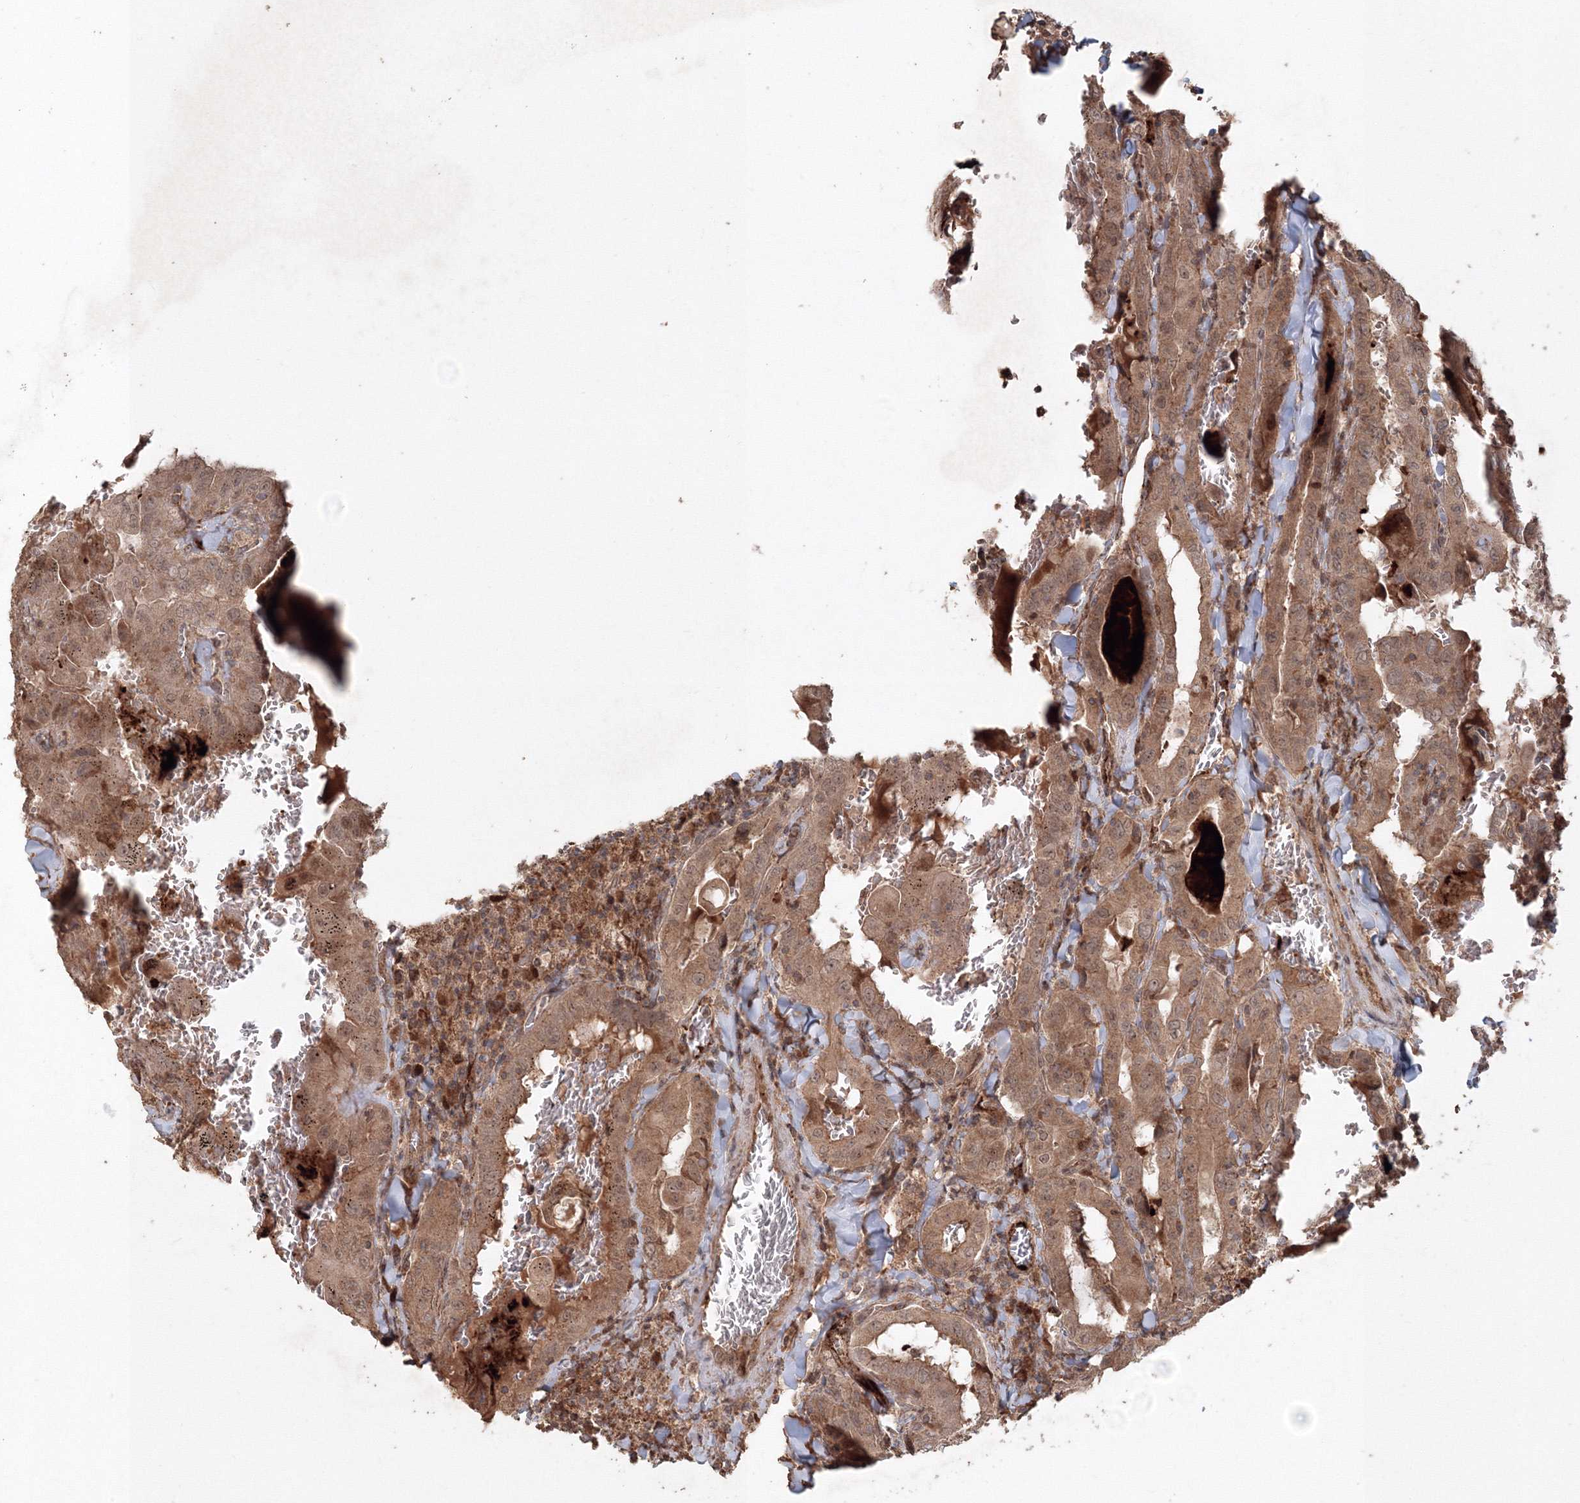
{"staining": {"intensity": "moderate", "quantity": ">75%", "location": "cytoplasmic/membranous"}, "tissue": "thyroid cancer", "cell_type": "Tumor cells", "image_type": "cancer", "snomed": [{"axis": "morphology", "description": "Papillary adenocarcinoma, NOS"}, {"axis": "topography", "description": "Thyroid gland"}], "caption": "IHC micrograph of human thyroid cancer (papillary adenocarcinoma) stained for a protein (brown), which reveals medium levels of moderate cytoplasmic/membranous staining in about >75% of tumor cells.", "gene": "ANAPC16", "patient": {"sex": "female", "age": 72}}